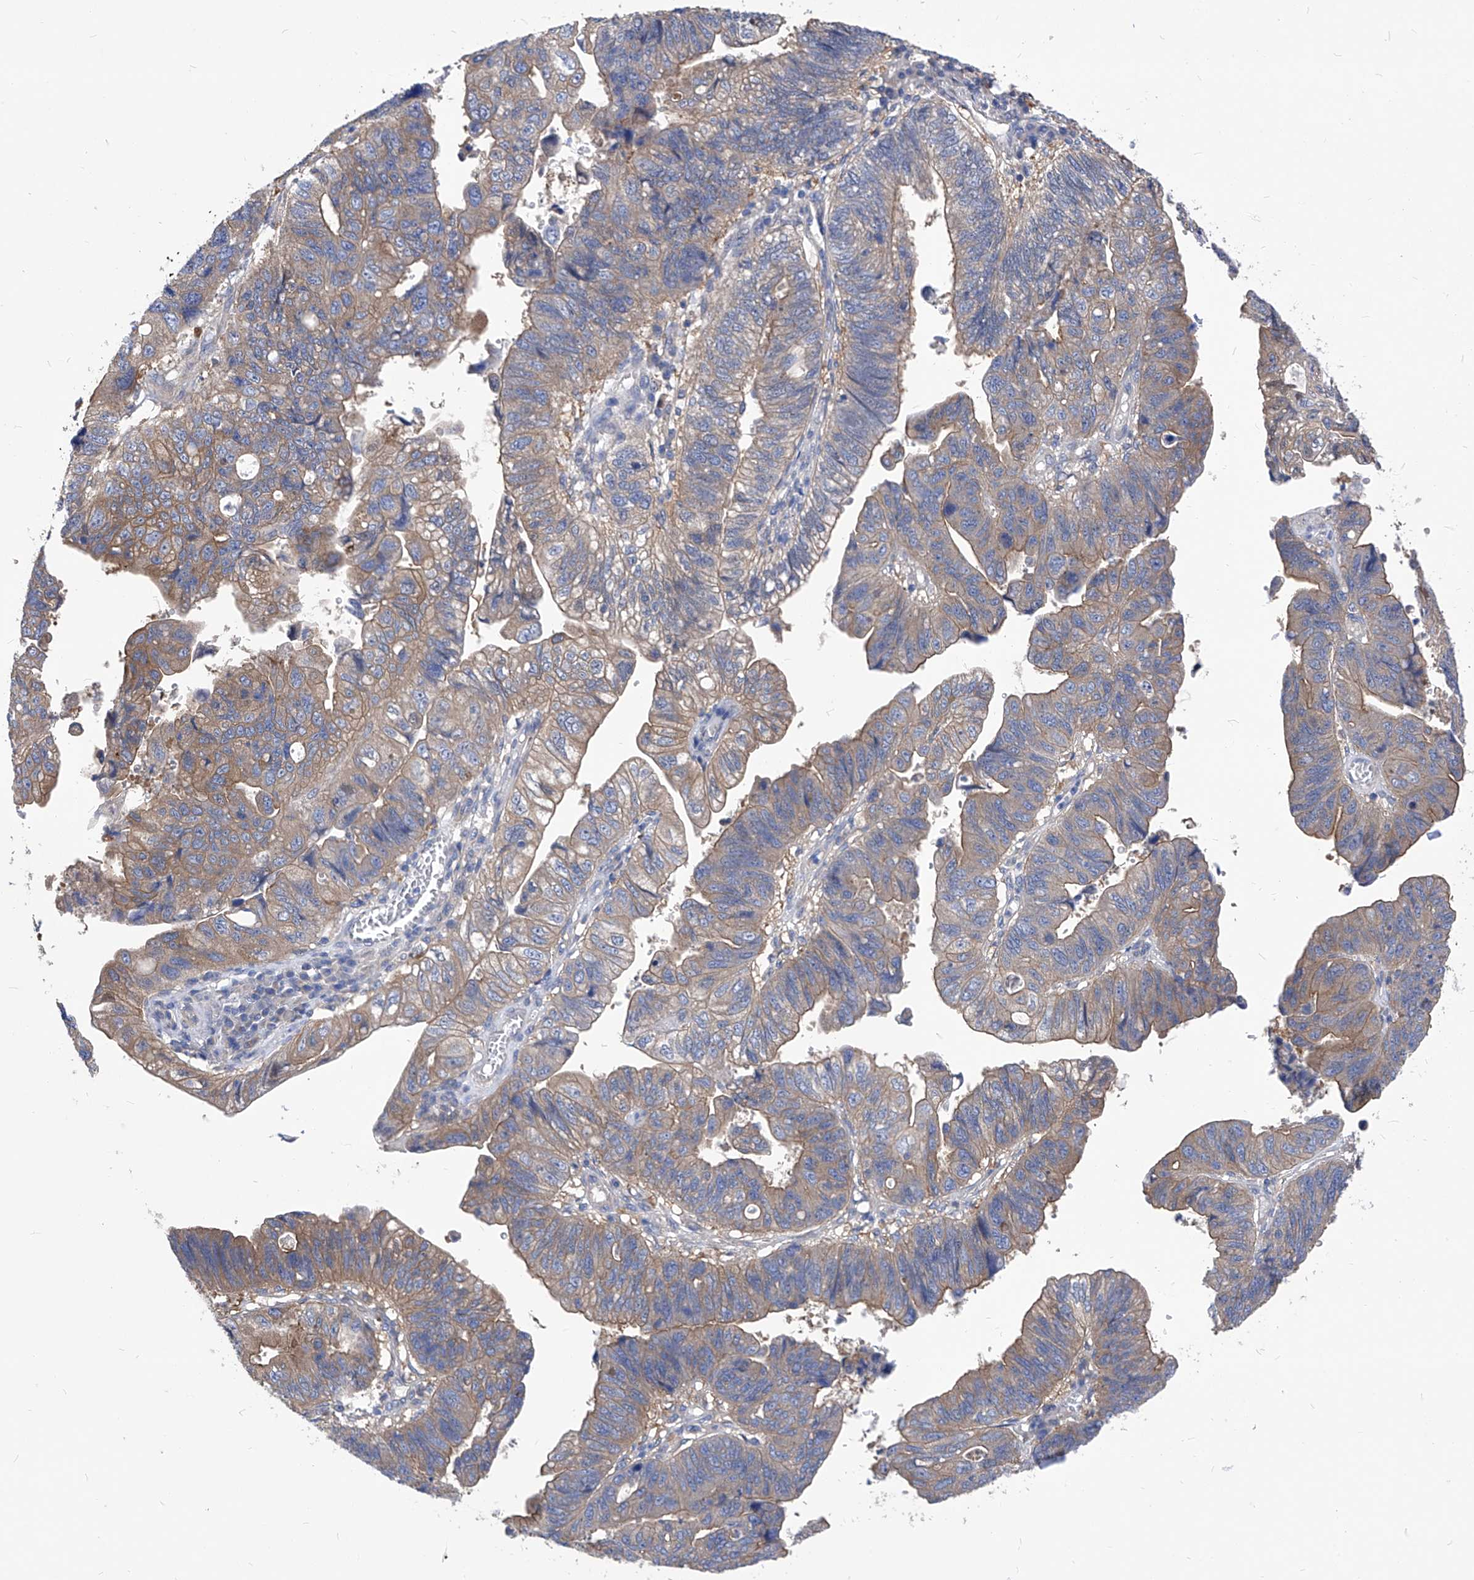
{"staining": {"intensity": "moderate", "quantity": "25%-75%", "location": "cytoplasmic/membranous"}, "tissue": "stomach cancer", "cell_type": "Tumor cells", "image_type": "cancer", "snomed": [{"axis": "morphology", "description": "Adenocarcinoma, NOS"}, {"axis": "topography", "description": "Stomach"}], "caption": "Protein staining by IHC reveals moderate cytoplasmic/membranous expression in approximately 25%-75% of tumor cells in stomach cancer.", "gene": "XPNPEP1", "patient": {"sex": "male", "age": 59}}